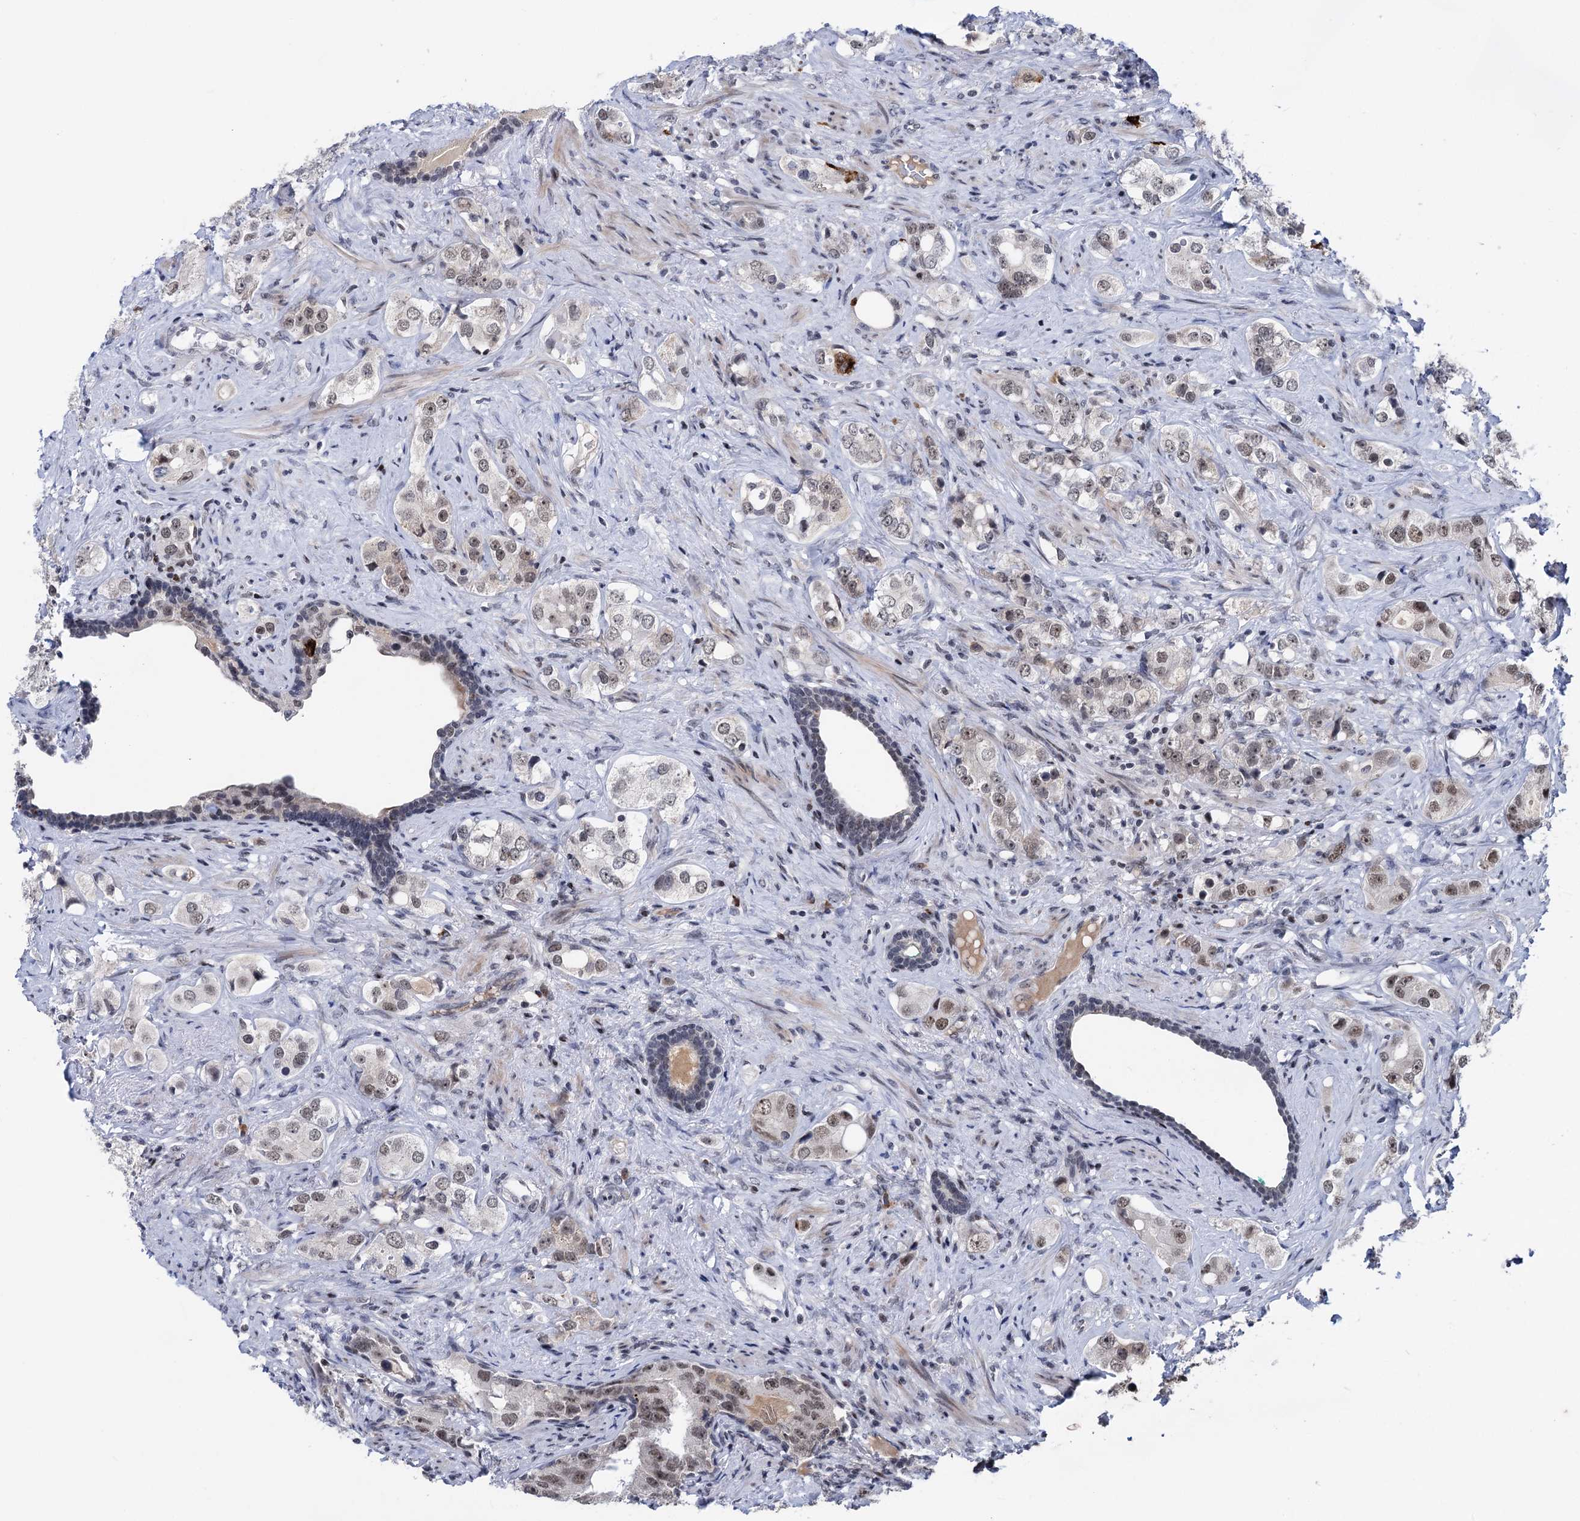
{"staining": {"intensity": "negative", "quantity": "none", "location": "none"}, "tissue": "prostate cancer", "cell_type": "Tumor cells", "image_type": "cancer", "snomed": [{"axis": "morphology", "description": "Adenocarcinoma, High grade"}, {"axis": "topography", "description": "Prostate"}], "caption": "Immunohistochemistry (IHC) of human prostate cancer reveals no expression in tumor cells.", "gene": "ZCCHC10", "patient": {"sex": "male", "age": 63}}